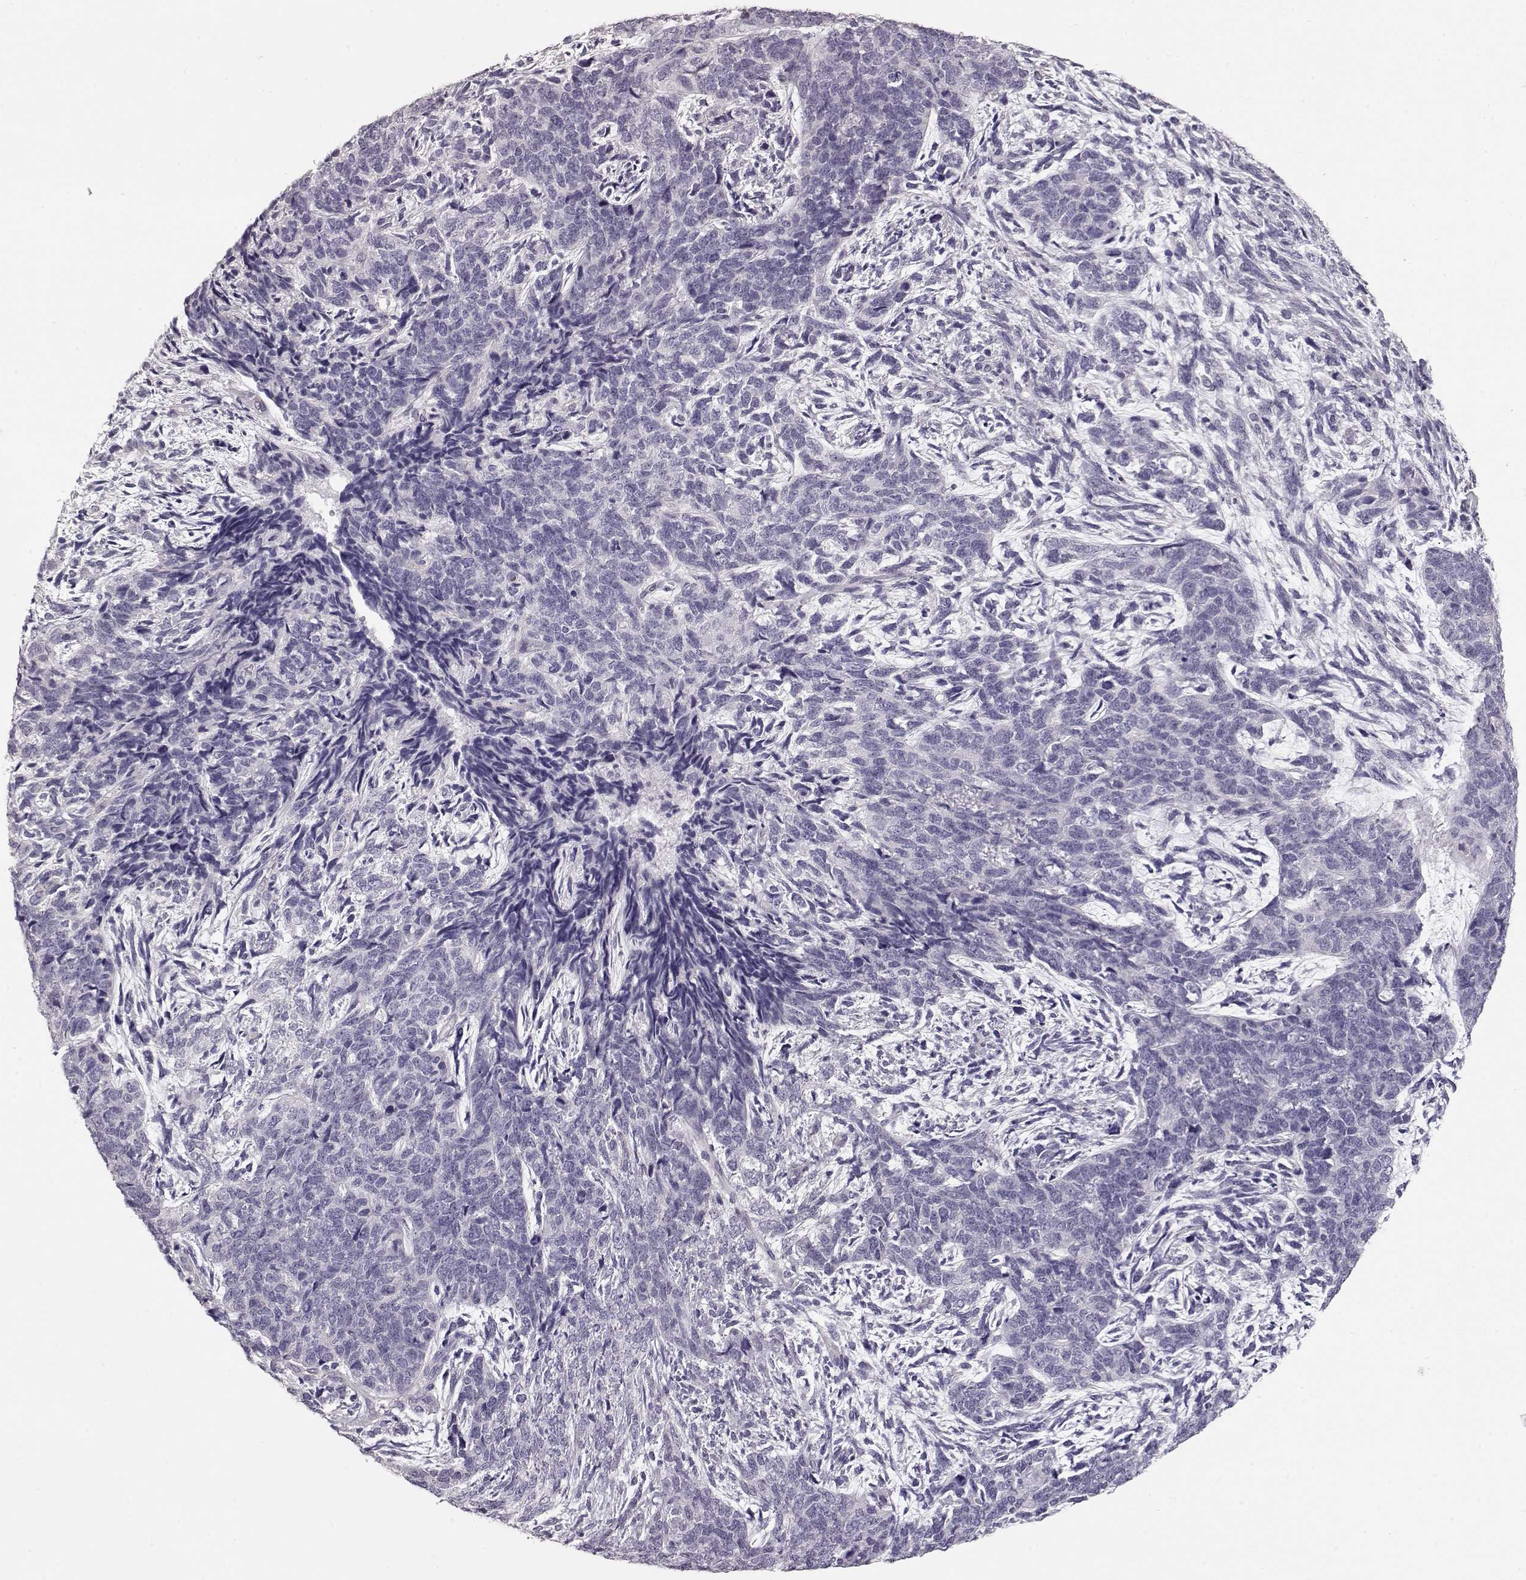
{"staining": {"intensity": "negative", "quantity": "none", "location": "none"}, "tissue": "cervical cancer", "cell_type": "Tumor cells", "image_type": "cancer", "snomed": [{"axis": "morphology", "description": "Squamous cell carcinoma, NOS"}, {"axis": "topography", "description": "Cervix"}], "caption": "Tumor cells are negative for brown protein staining in cervical squamous cell carcinoma. (Brightfield microscopy of DAB immunohistochemistry (IHC) at high magnification).", "gene": "SLC18A1", "patient": {"sex": "female", "age": 63}}